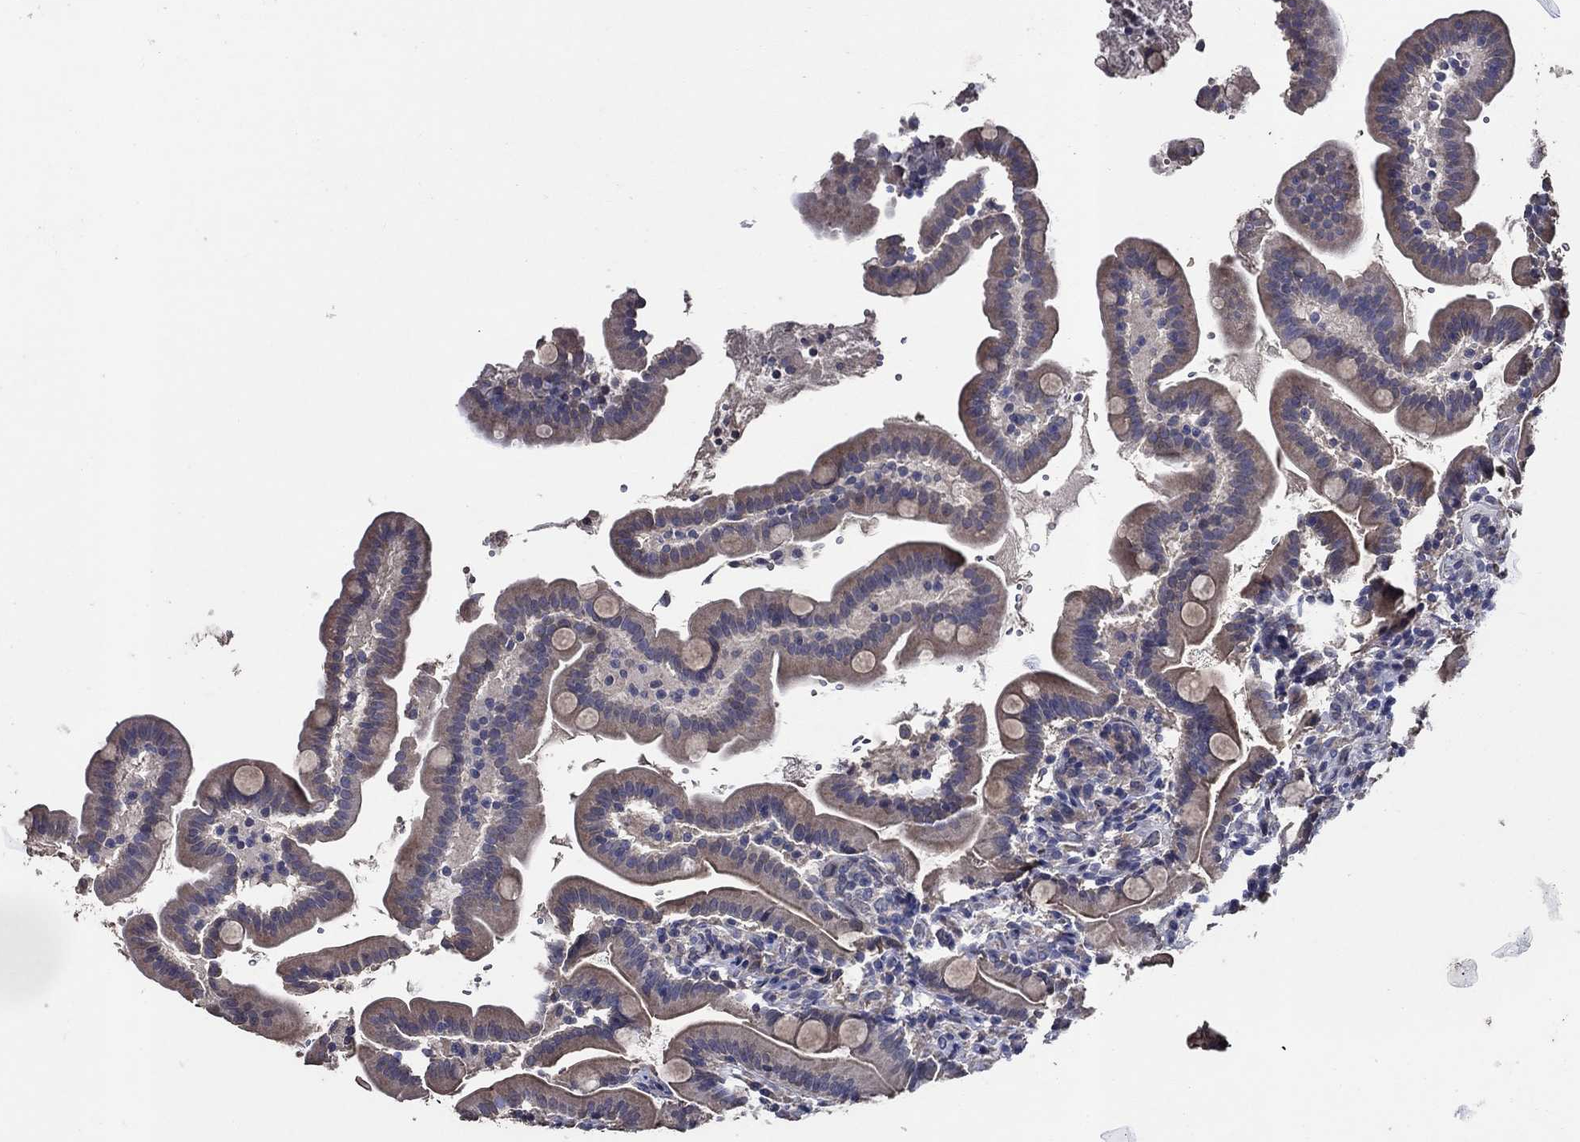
{"staining": {"intensity": "moderate", "quantity": "25%-75%", "location": "cytoplasmic/membranous"}, "tissue": "small intestine", "cell_type": "Glandular cells", "image_type": "normal", "snomed": [{"axis": "morphology", "description": "Normal tissue, NOS"}, {"axis": "topography", "description": "Small intestine"}], "caption": "A histopathology image of small intestine stained for a protein shows moderate cytoplasmic/membranous brown staining in glandular cells.", "gene": "HAP1", "patient": {"sex": "female", "age": 44}}